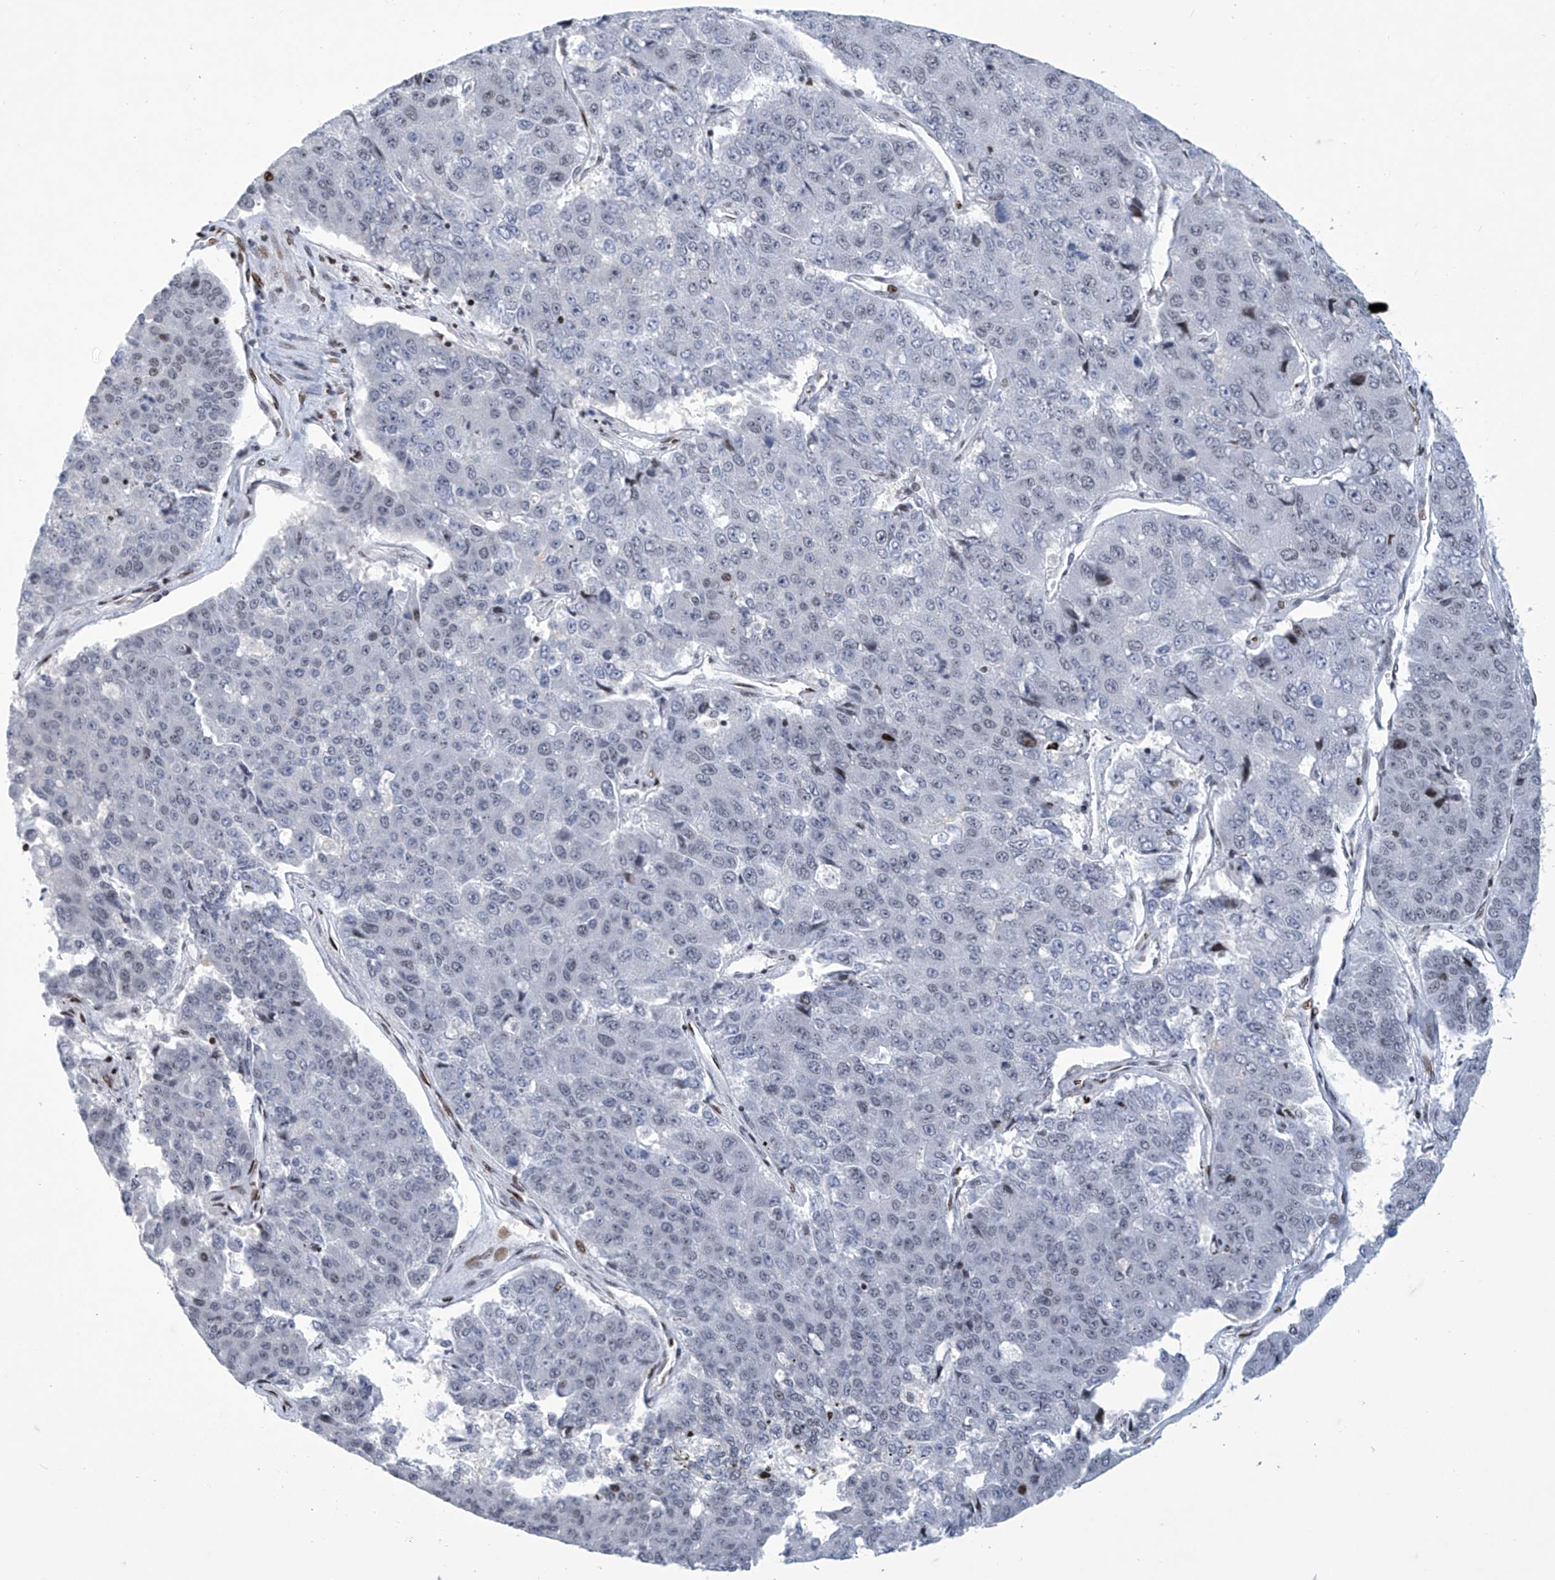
{"staining": {"intensity": "negative", "quantity": "none", "location": "none"}, "tissue": "pancreatic cancer", "cell_type": "Tumor cells", "image_type": "cancer", "snomed": [{"axis": "morphology", "description": "Adenocarcinoma, NOS"}, {"axis": "topography", "description": "Pancreas"}], "caption": "Tumor cells show no significant protein expression in pancreatic cancer (adenocarcinoma).", "gene": "RFX7", "patient": {"sex": "male", "age": 50}}